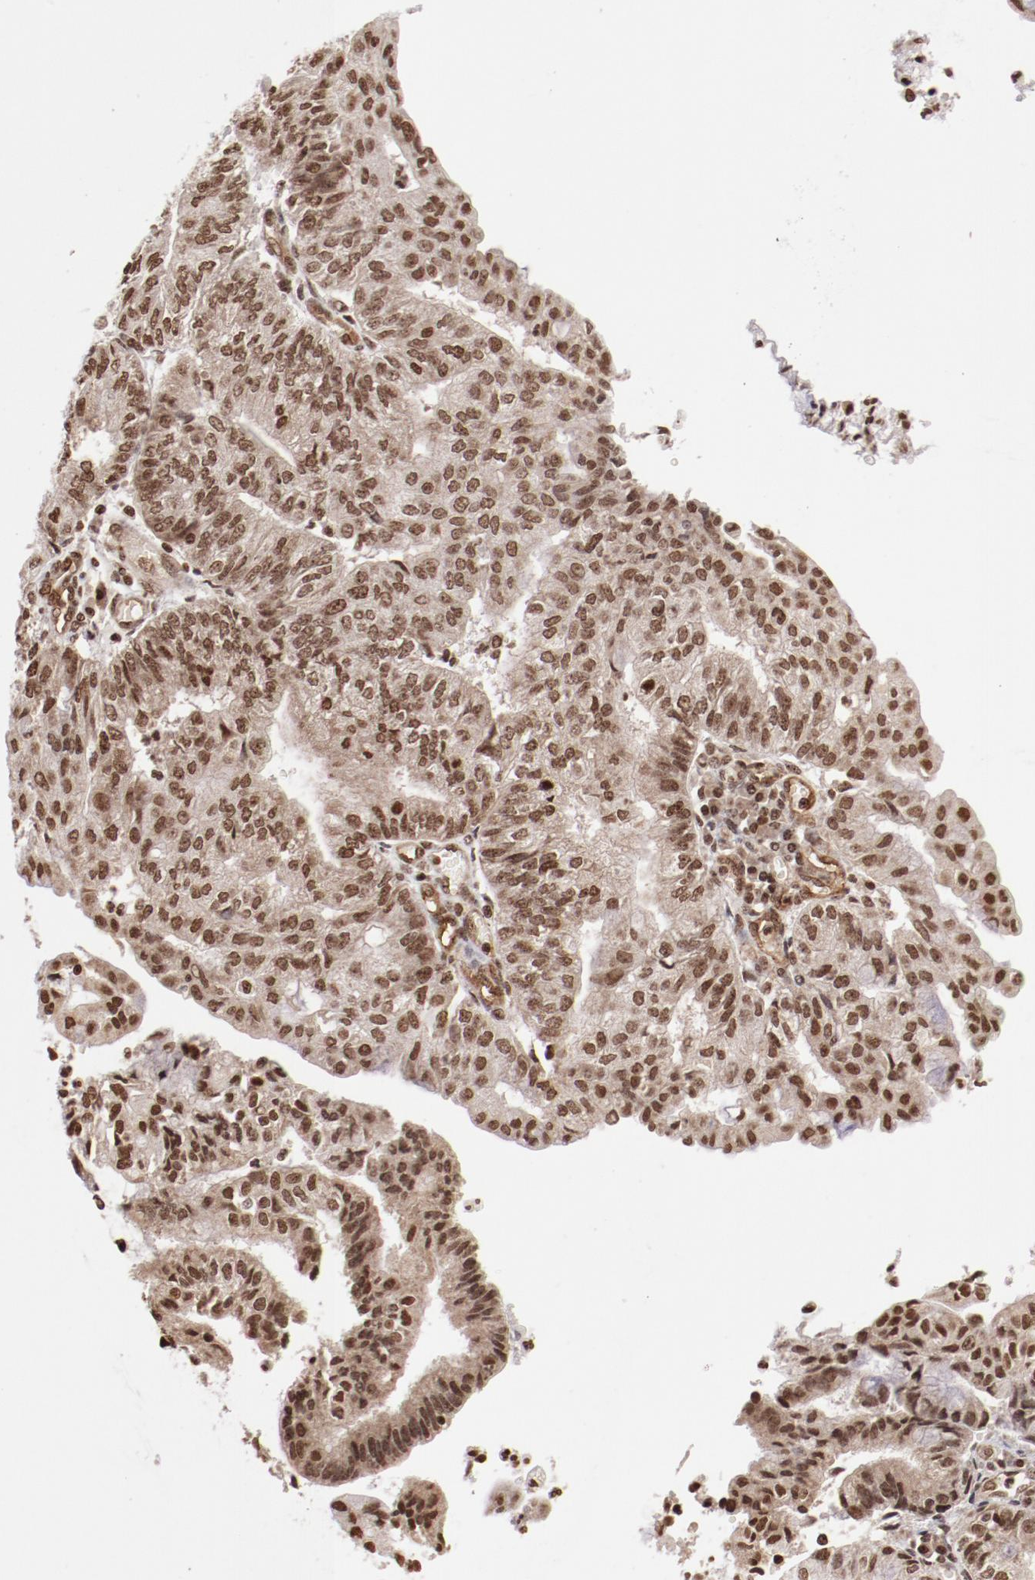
{"staining": {"intensity": "moderate", "quantity": ">75%", "location": "nuclear"}, "tissue": "endometrial cancer", "cell_type": "Tumor cells", "image_type": "cancer", "snomed": [{"axis": "morphology", "description": "Adenocarcinoma, NOS"}, {"axis": "topography", "description": "Endometrium"}], "caption": "Immunohistochemistry micrograph of human endometrial cancer (adenocarcinoma) stained for a protein (brown), which exhibits medium levels of moderate nuclear staining in about >75% of tumor cells.", "gene": "ABL2", "patient": {"sex": "female", "age": 59}}